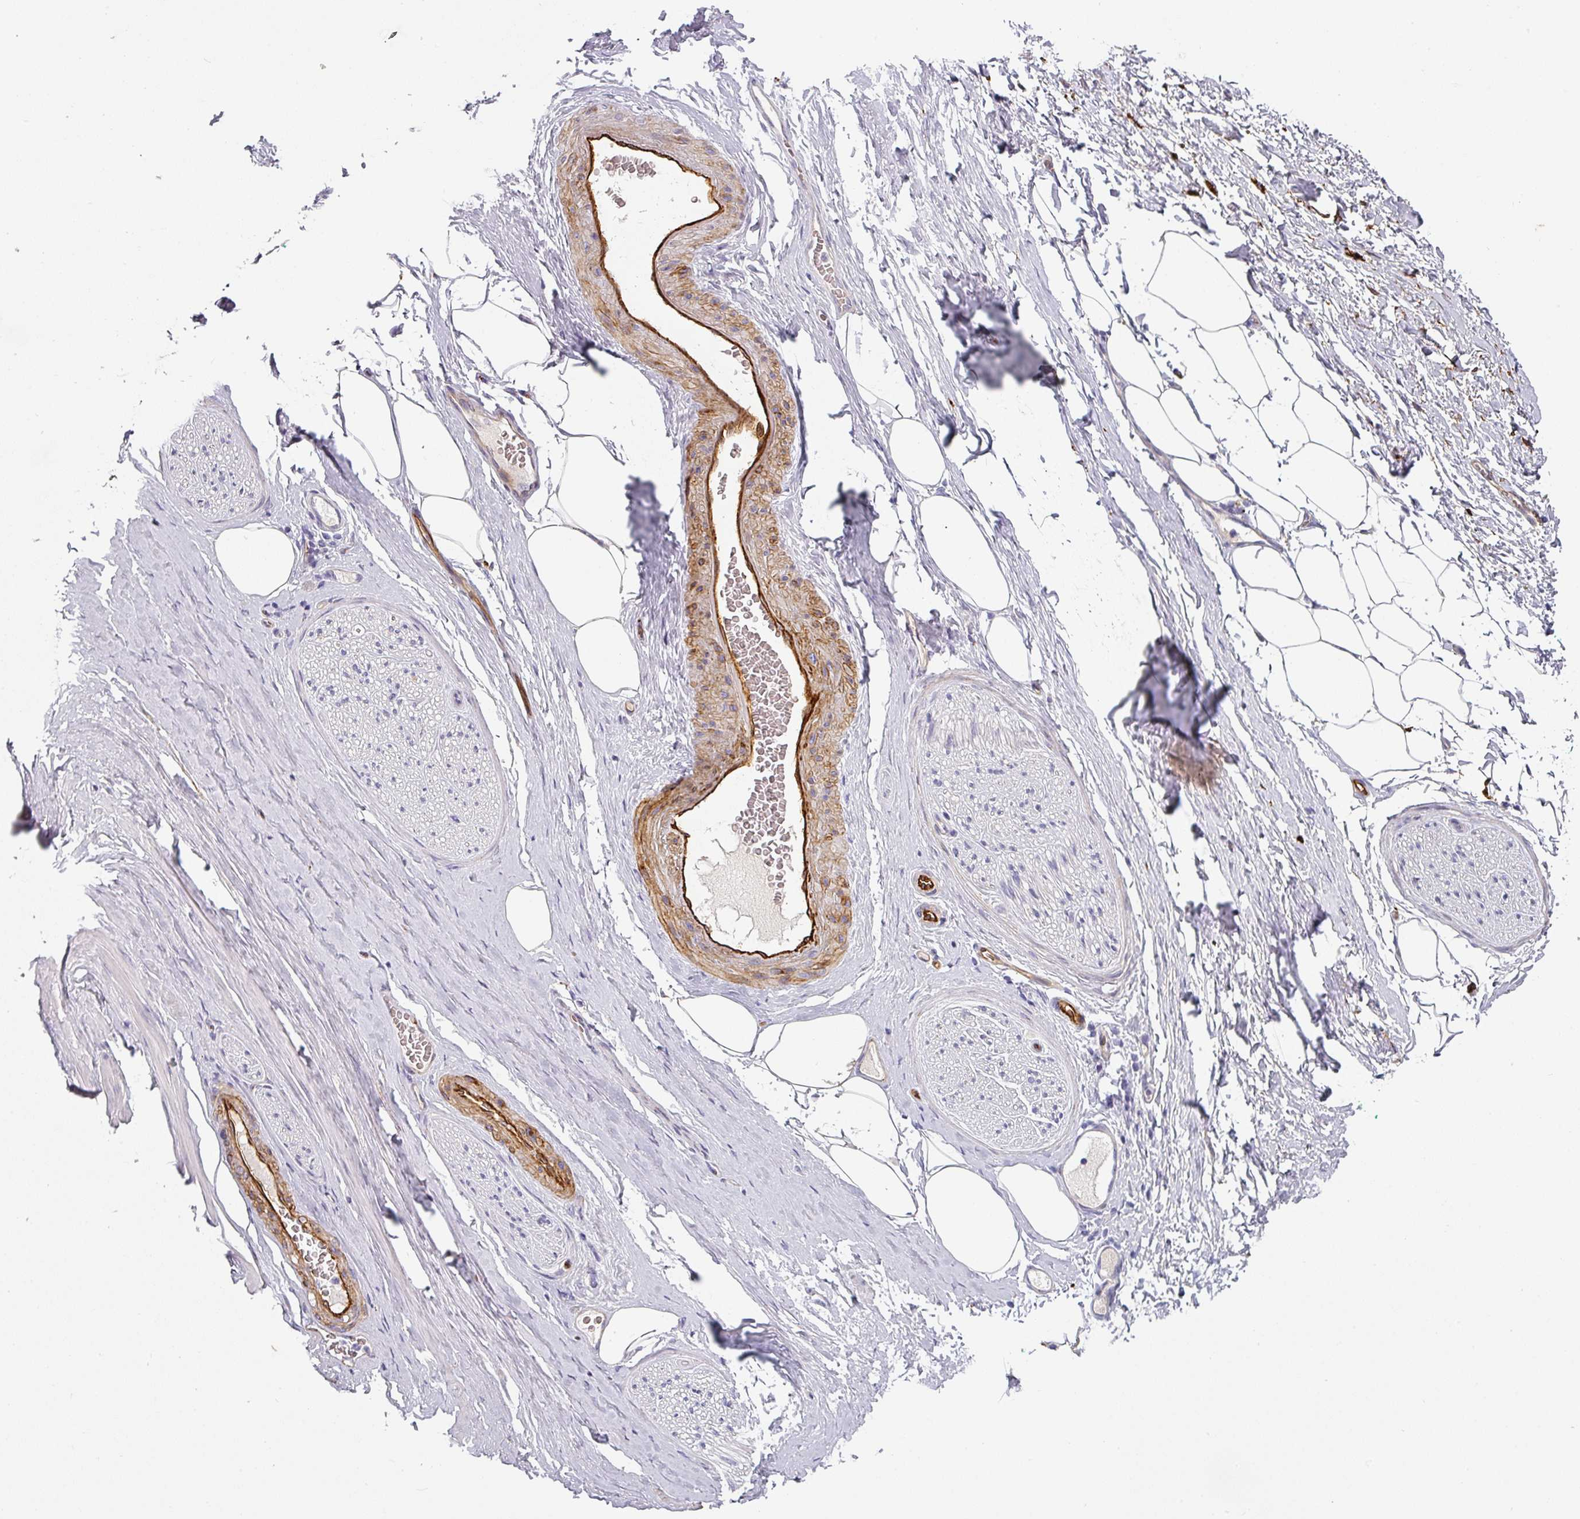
{"staining": {"intensity": "weak", "quantity": "25%-75%", "location": "cytoplasmic/membranous"}, "tissue": "adipose tissue", "cell_type": "Adipocytes", "image_type": "normal", "snomed": [{"axis": "morphology", "description": "Normal tissue, NOS"}, {"axis": "morphology", "description": "Adenocarcinoma, High grade"}, {"axis": "topography", "description": "Prostate"}, {"axis": "topography", "description": "Peripheral nerve tissue"}], "caption": "Adipose tissue stained with a brown dye reveals weak cytoplasmic/membranous positive expression in about 25%-75% of adipocytes.", "gene": "PRODH2", "patient": {"sex": "male", "age": 68}}